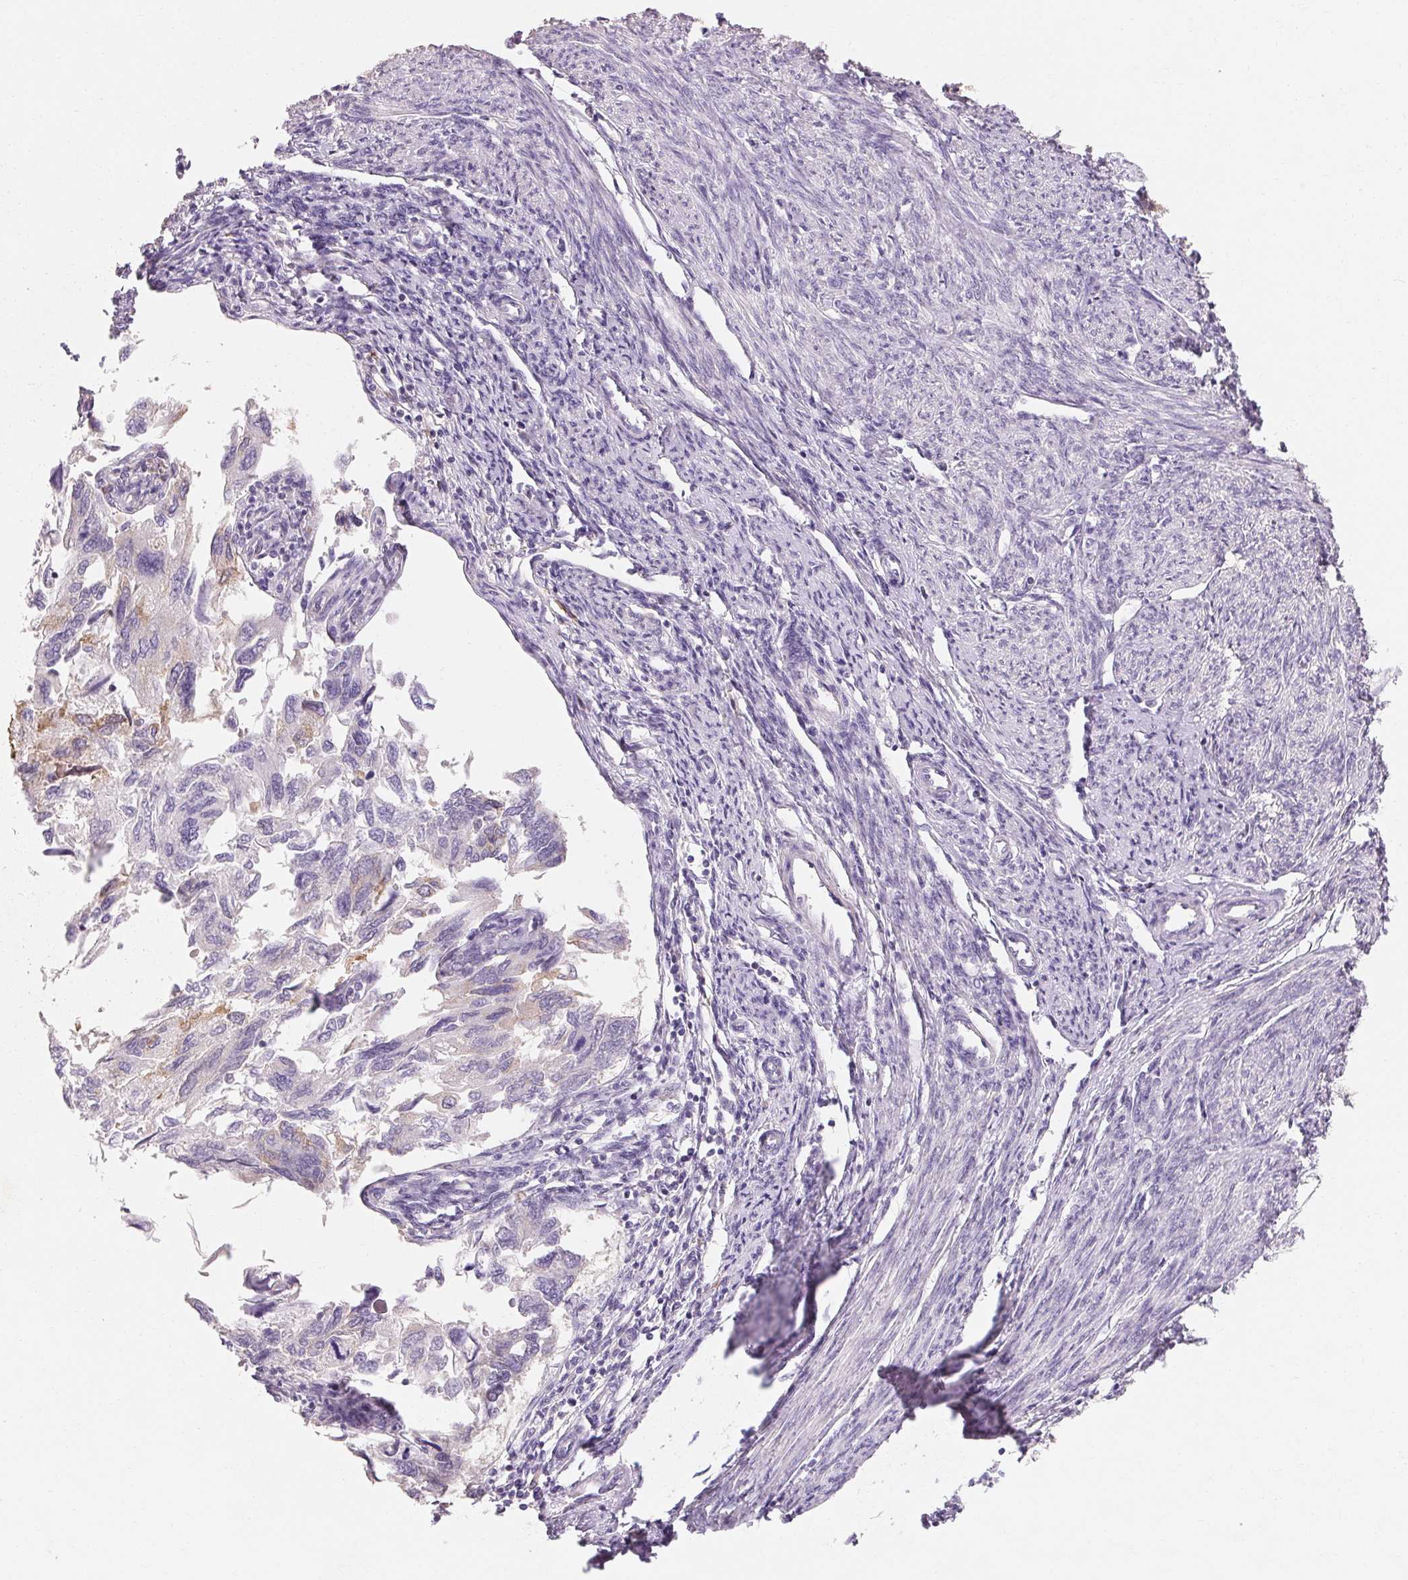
{"staining": {"intensity": "weak", "quantity": "<25%", "location": "cytoplasmic/membranous"}, "tissue": "endometrial cancer", "cell_type": "Tumor cells", "image_type": "cancer", "snomed": [{"axis": "morphology", "description": "Carcinoma, NOS"}, {"axis": "topography", "description": "Uterus"}], "caption": "The histopathology image shows no significant expression in tumor cells of endometrial cancer (carcinoma).", "gene": "MAP7D2", "patient": {"sex": "female", "age": 76}}